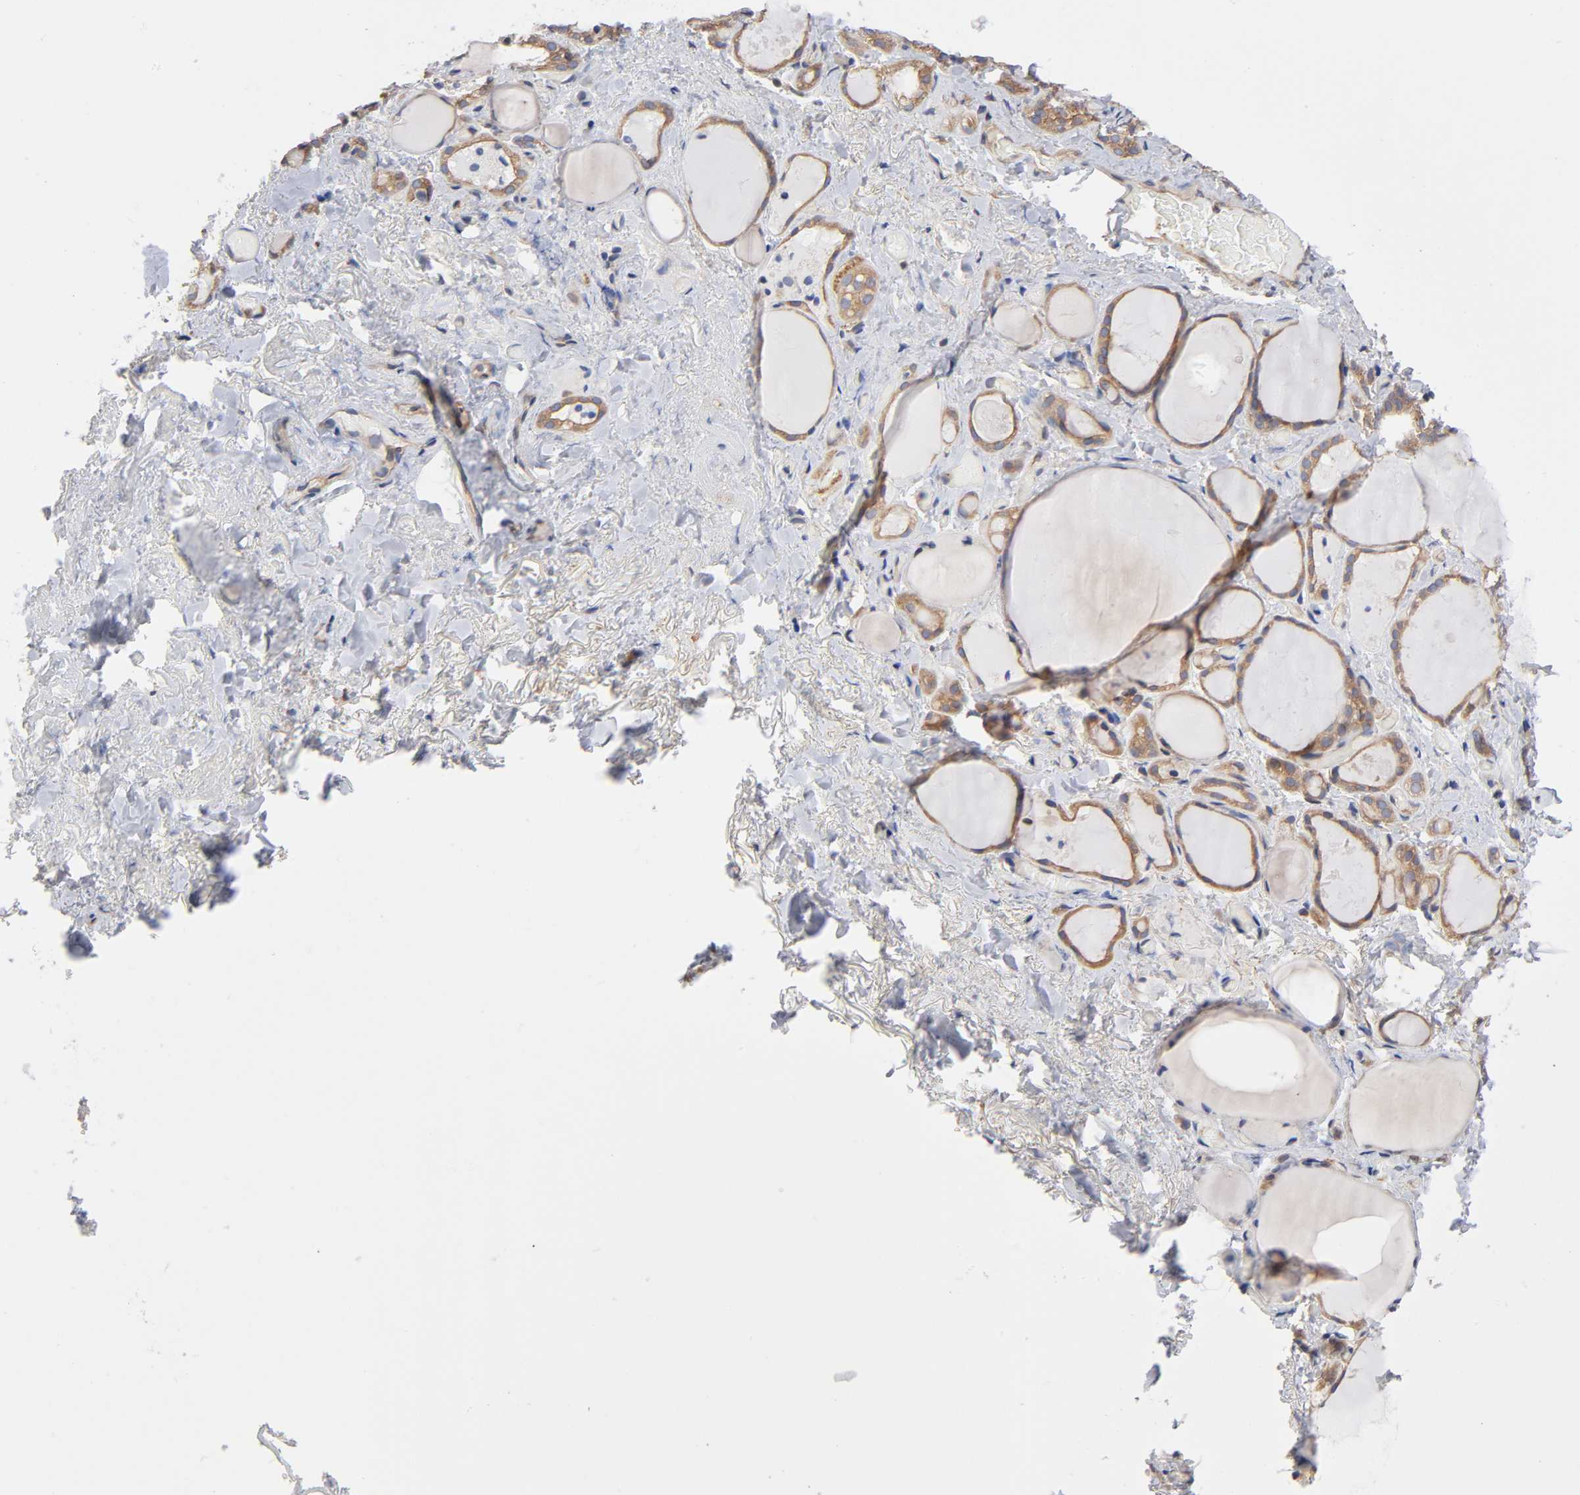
{"staining": {"intensity": "moderate", "quantity": ">75%", "location": "cytoplasmic/membranous"}, "tissue": "thyroid gland", "cell_type": "Glandular cells", "image_type": "normal", "snomed": [{"axis": "morphology", "description": "Normal tissue, NOS"}, {"axis": "topography", "description": "Thyroid gland"}], "caption": "Protein expression analysis of benign human thyroid gland reveals moderate cytoplasmic/membranous positivity in approximately >75% of glandular cells. (brown staining indicates protein expression, while blue staining denotes nuclei).", "gene": "STRN3", "patient": {"sex": "female", "age": 75}}